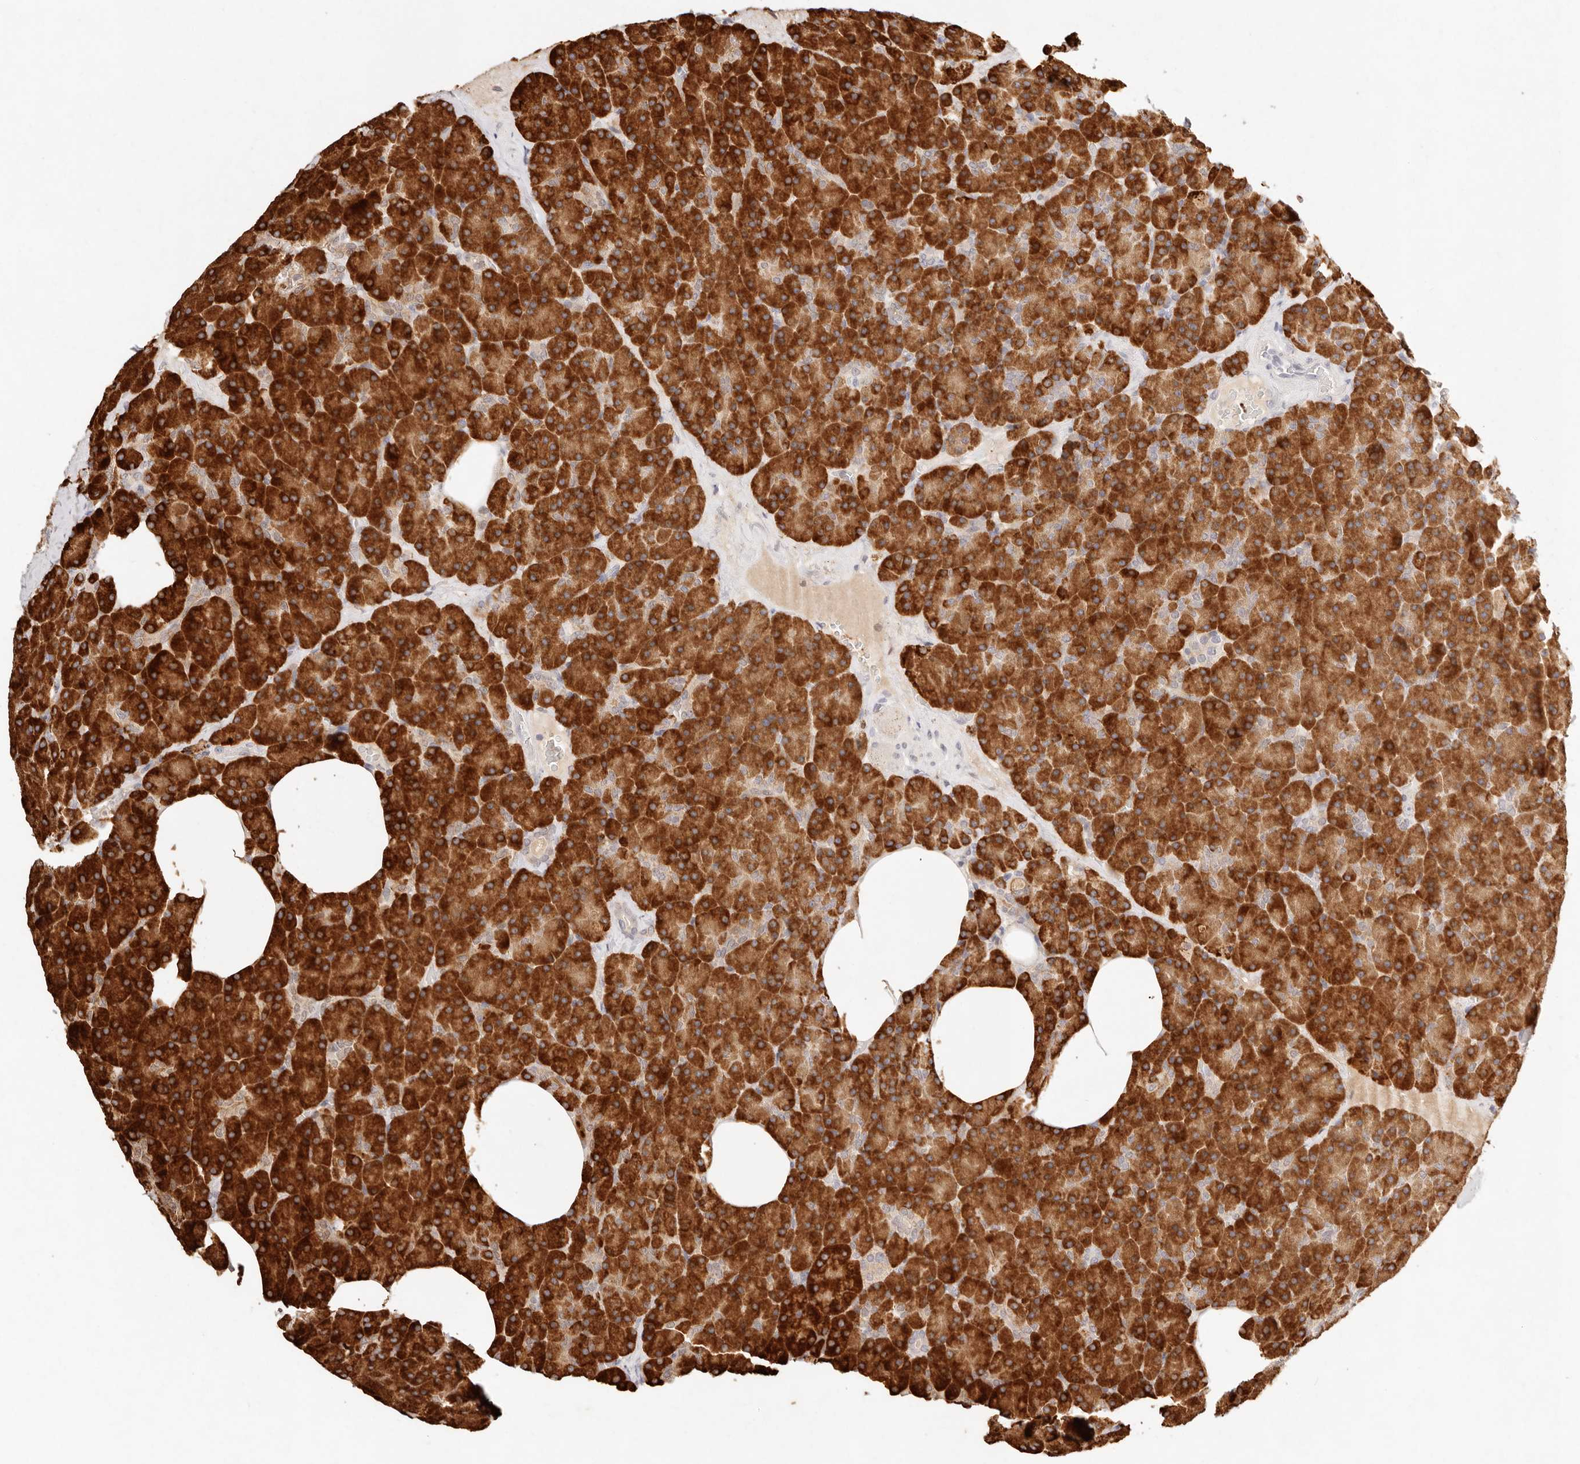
{"staining": {"intensity": "strong", "quantity": ">75%", "location": "cytoplasmic/membranous"}, "tissue": "pancreas", "cell_type": "Exocrine glandular cells", "image_type": "normal", "snomed": [{"axis": "morphology", "description": "Normal tissue, NOS"}, {"axis": "morphology", "description": "Carcinoid, malignant, NOS"}, {"axis": "topography", "description": "Pancreas"}], "caption": "Immunohistochemistry histopathology image of unremarkable pancreas: human pancreas stained using IHC displays high levels of strong protein expression localized specifically in the cytoplasmic/membranous of exocrine glandular cells, appearing as a cytoplasmic/membranous brown color.", "gene": "C1orf127", "patient": {"sex": "female", "age": 35}}